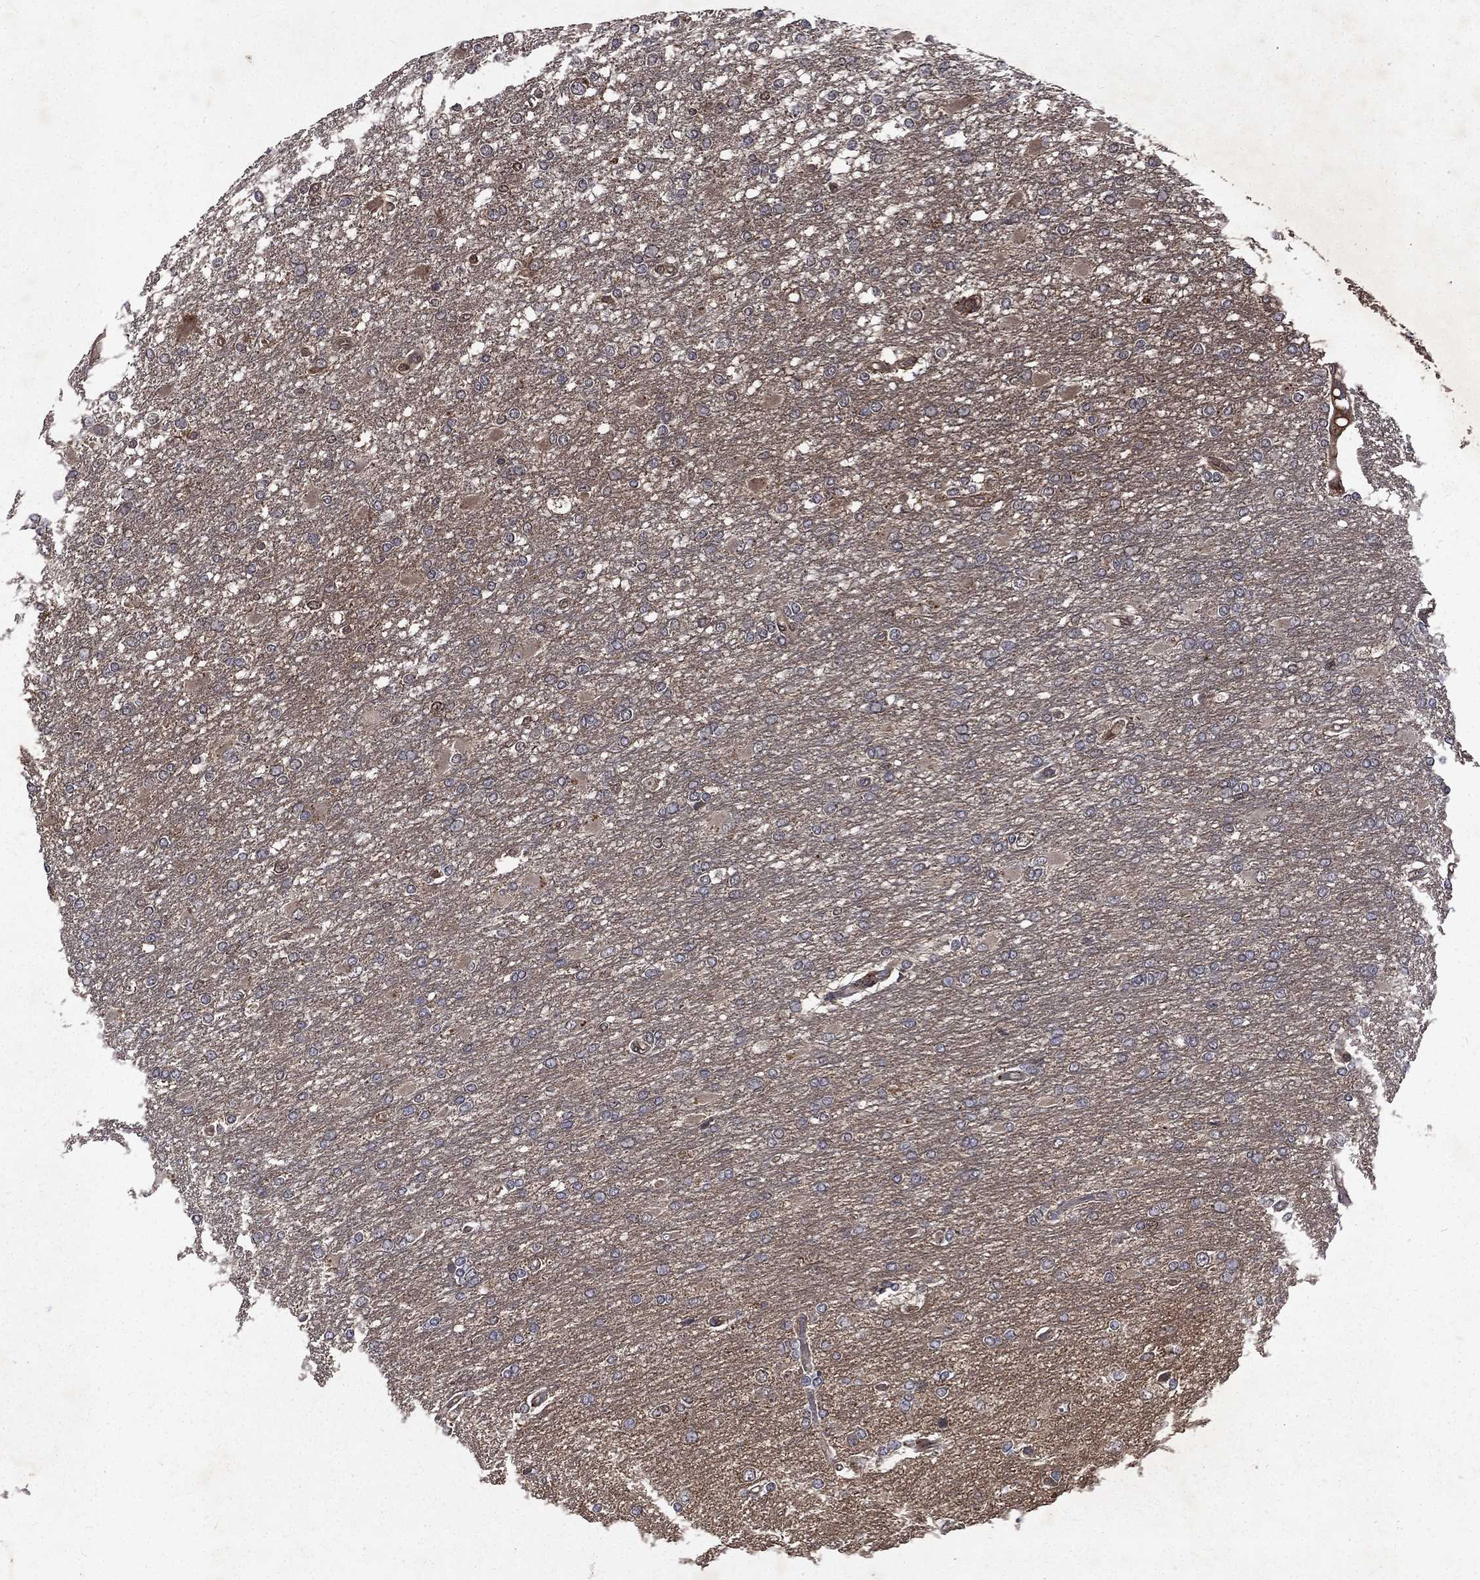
{"staining": {"intensity": "weak", "quantity": "<25%", "location": "cytoplasmic/membranous"}, "tissue": "glioma", "cell_type": "Tumor cells", "image_type": "cancer", "snomed": [{"axis": "morphology", "description": "Glioma, malignant, High grade"}, {"axis": "topography", "description": "Cerebral cortex"}], "caption": "An immunohistochemistry (IHC) histopathology image of malignant high-grade glioma is shown. There is no staining in tumor cells of malignant high-grade glioma.", "gene": "FGD1", "patient": {"sex": "male", "age": 79}}